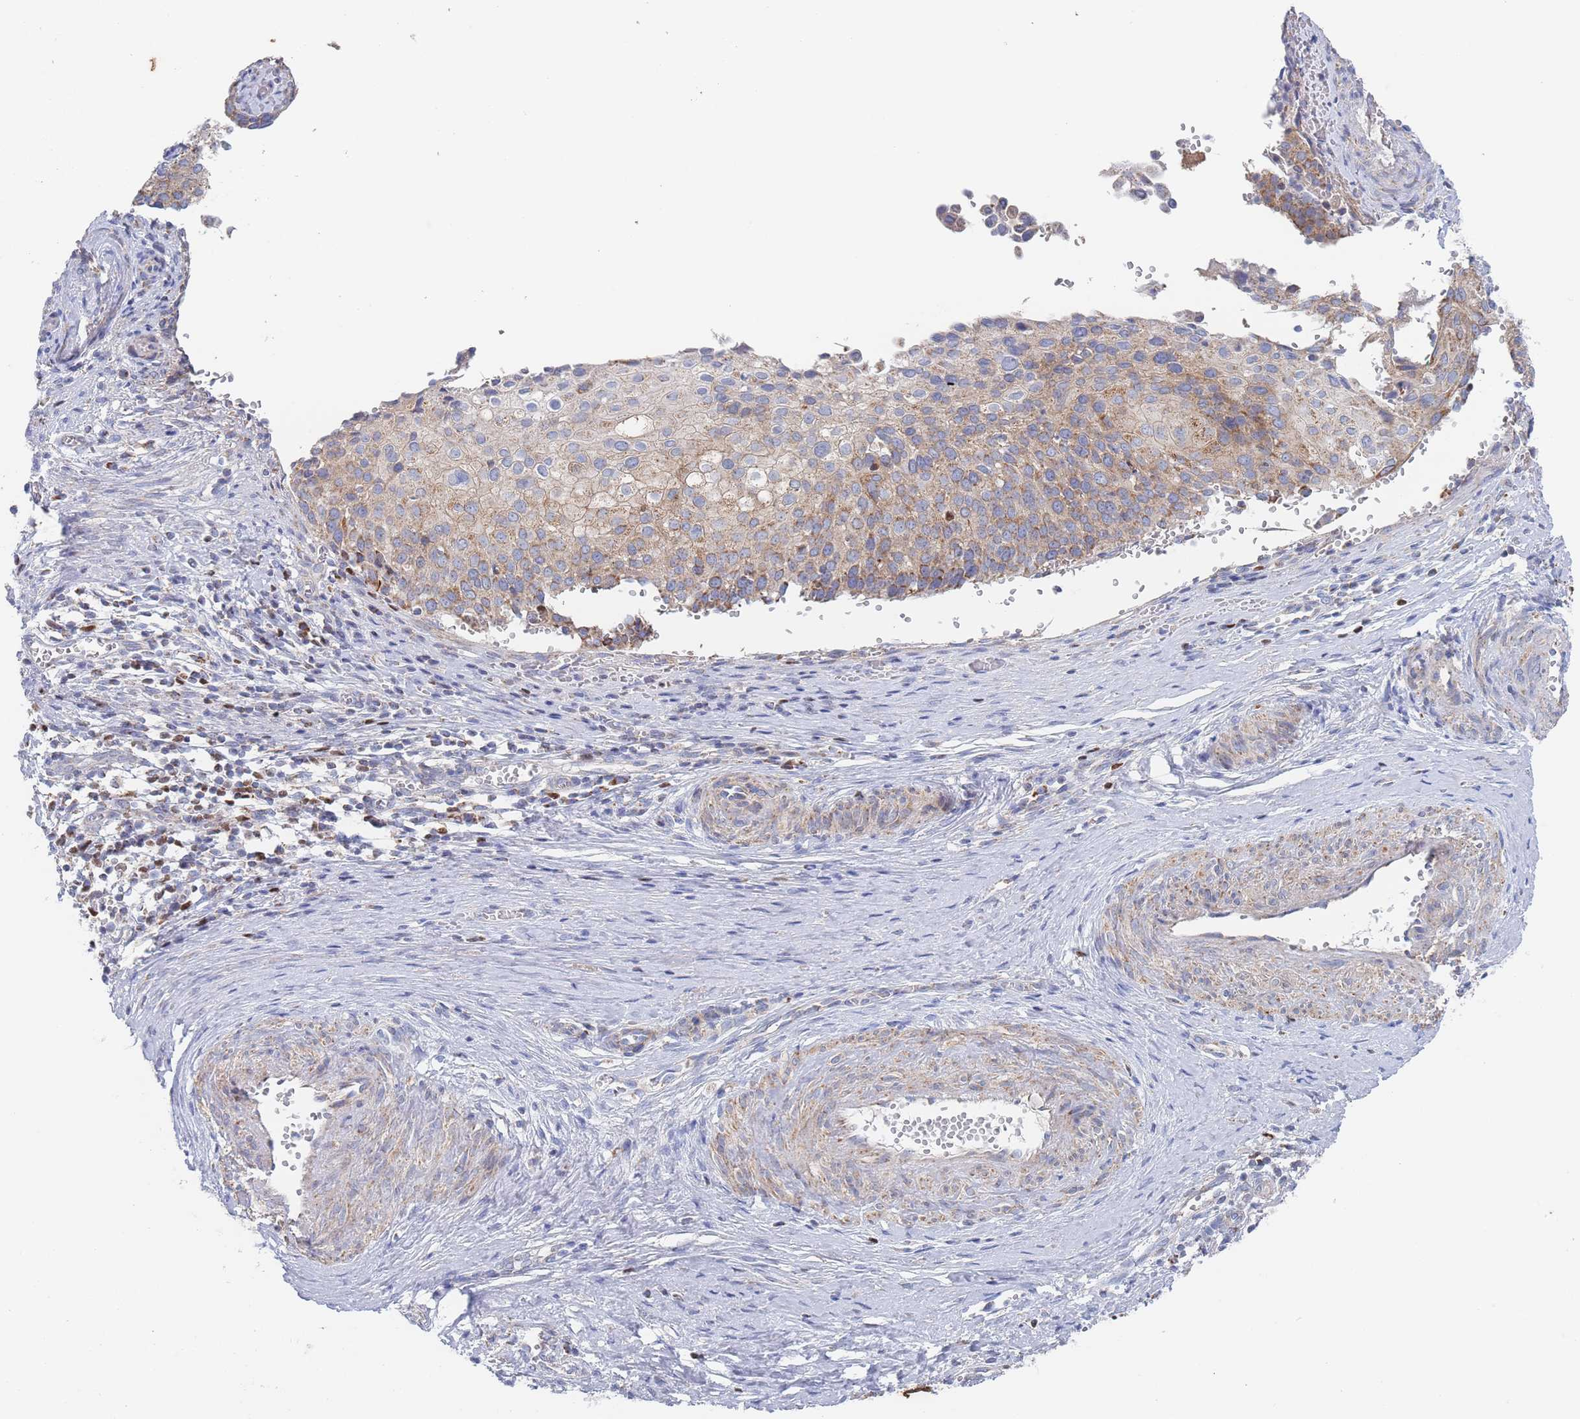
{"staining": {"intensity": "moderate", "quantity": "25%-75%", "location": "cytoplasmic/membranous"}, "tissue": "cervical cancer", "cell_type": "Tumor cells", "image_type": "cancer", "snomed": [{"axis": "morphology", "description": "Squamous cell carcinoma, NOS"}, {"axis": "topography", "description": "Cervix"}], "caption": "Immunohistochemistry histopathology image of neoplastic tissue: cervical squamous cell carcinoma stained using IHC reveals medium levels of moderate protein expression localized specifically in the cytoplasmic/membranous of tumor cells, appearing as a cytoplasmic/membranous brown color.", "gene": "IKZF4", "patient": {"sex": "female", "age": 44}}